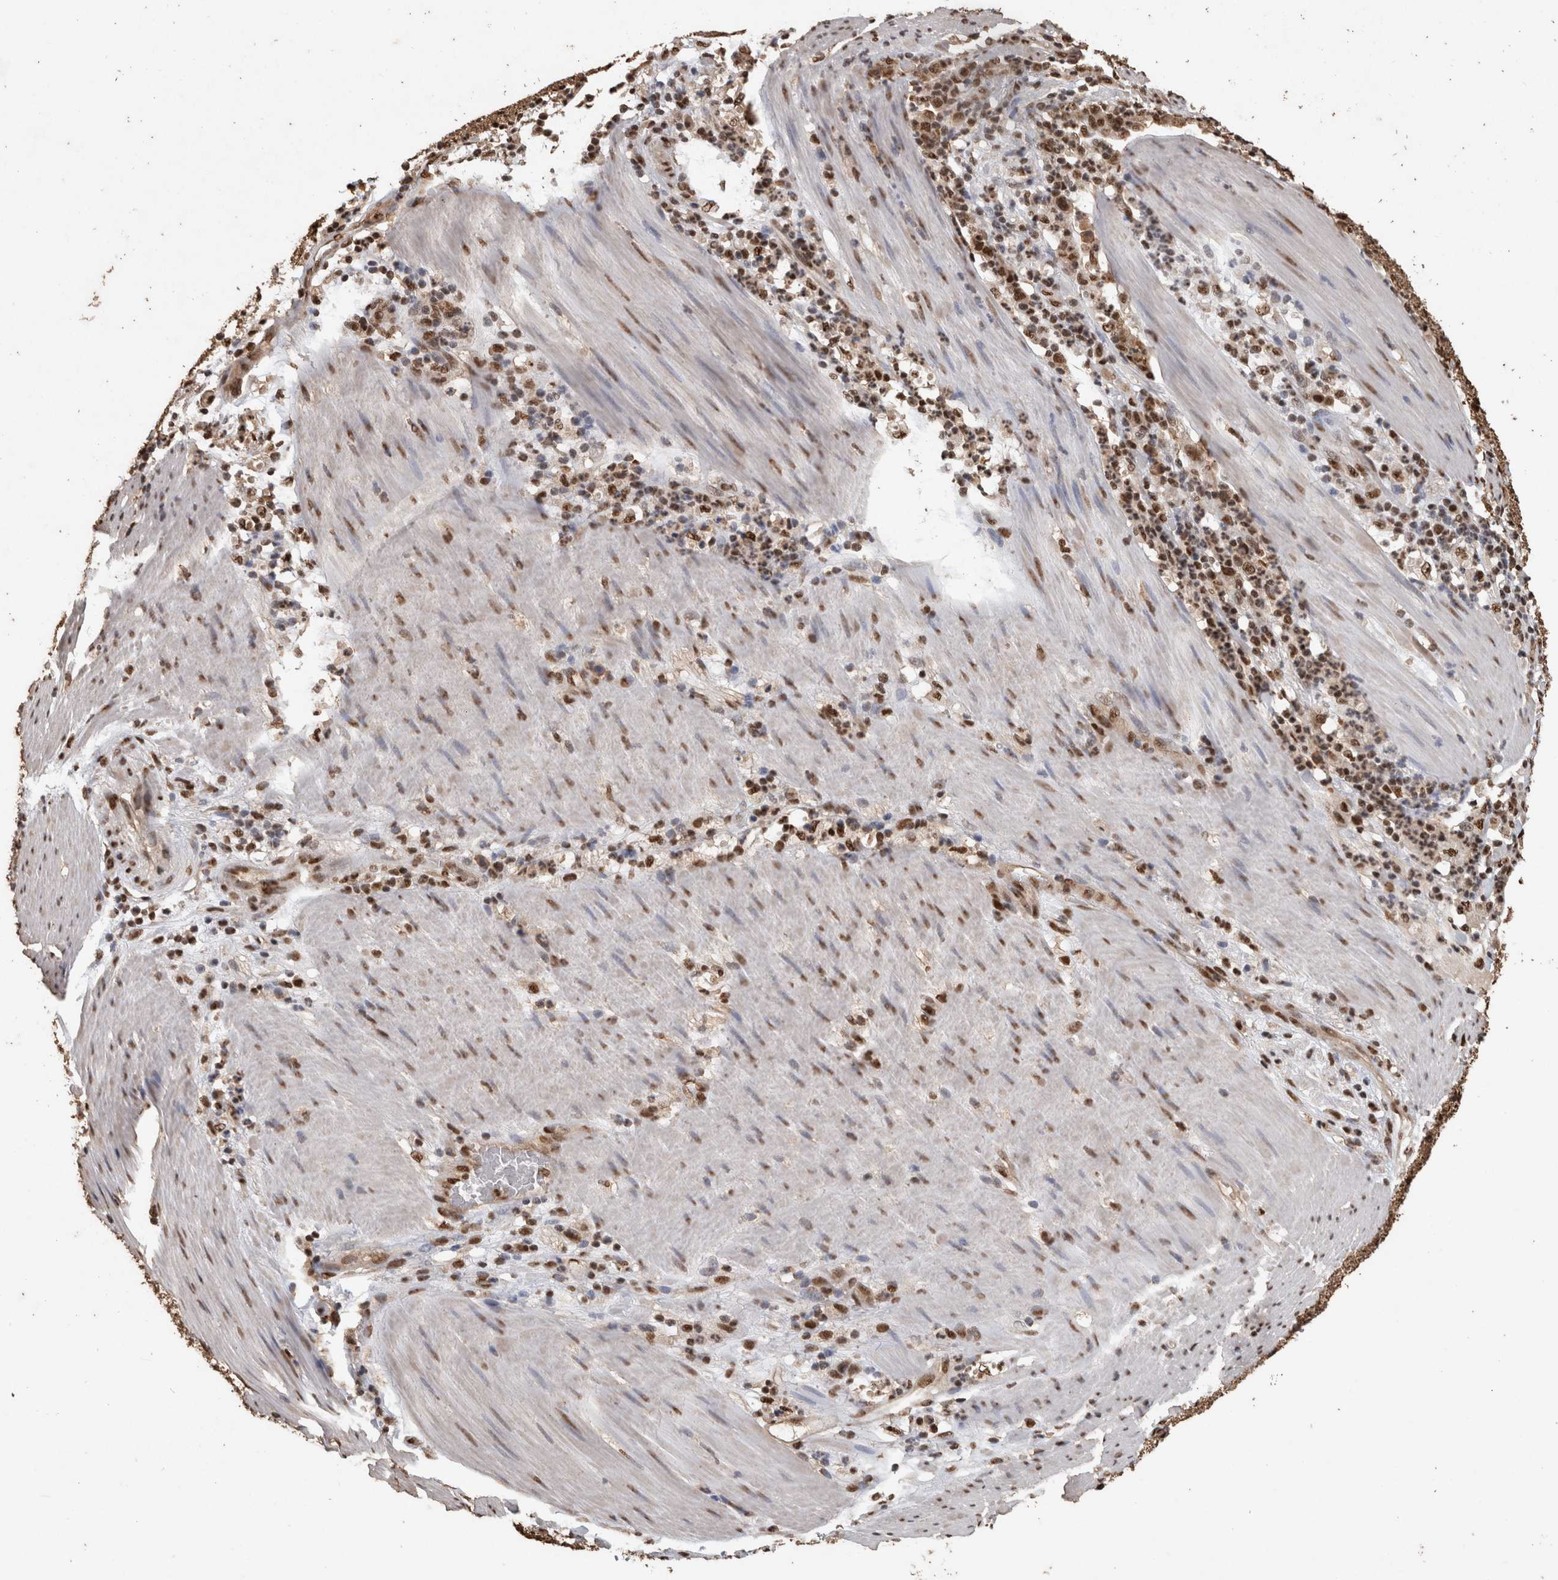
{"staining": {"intensity": "moderate", "quantity": ">75%", "location": "nuclear"}, "tissue": "stomach cancer", "cell_type": "Tumor cells", "image_type": "cancer", "snomed": [{"axis": "morphology", "description": "Adenocarcinoma, NOS"}, {"axis": "topography", "description": "Stomach, lower"}], "caption": "Moderate nuclear staining for a protein is seen in about >75% of tumor cells of stomach cancer using immunohistochemistry (IHC).", "gene": "RAD50", "patient": {"sex": "female", "age": 71}}